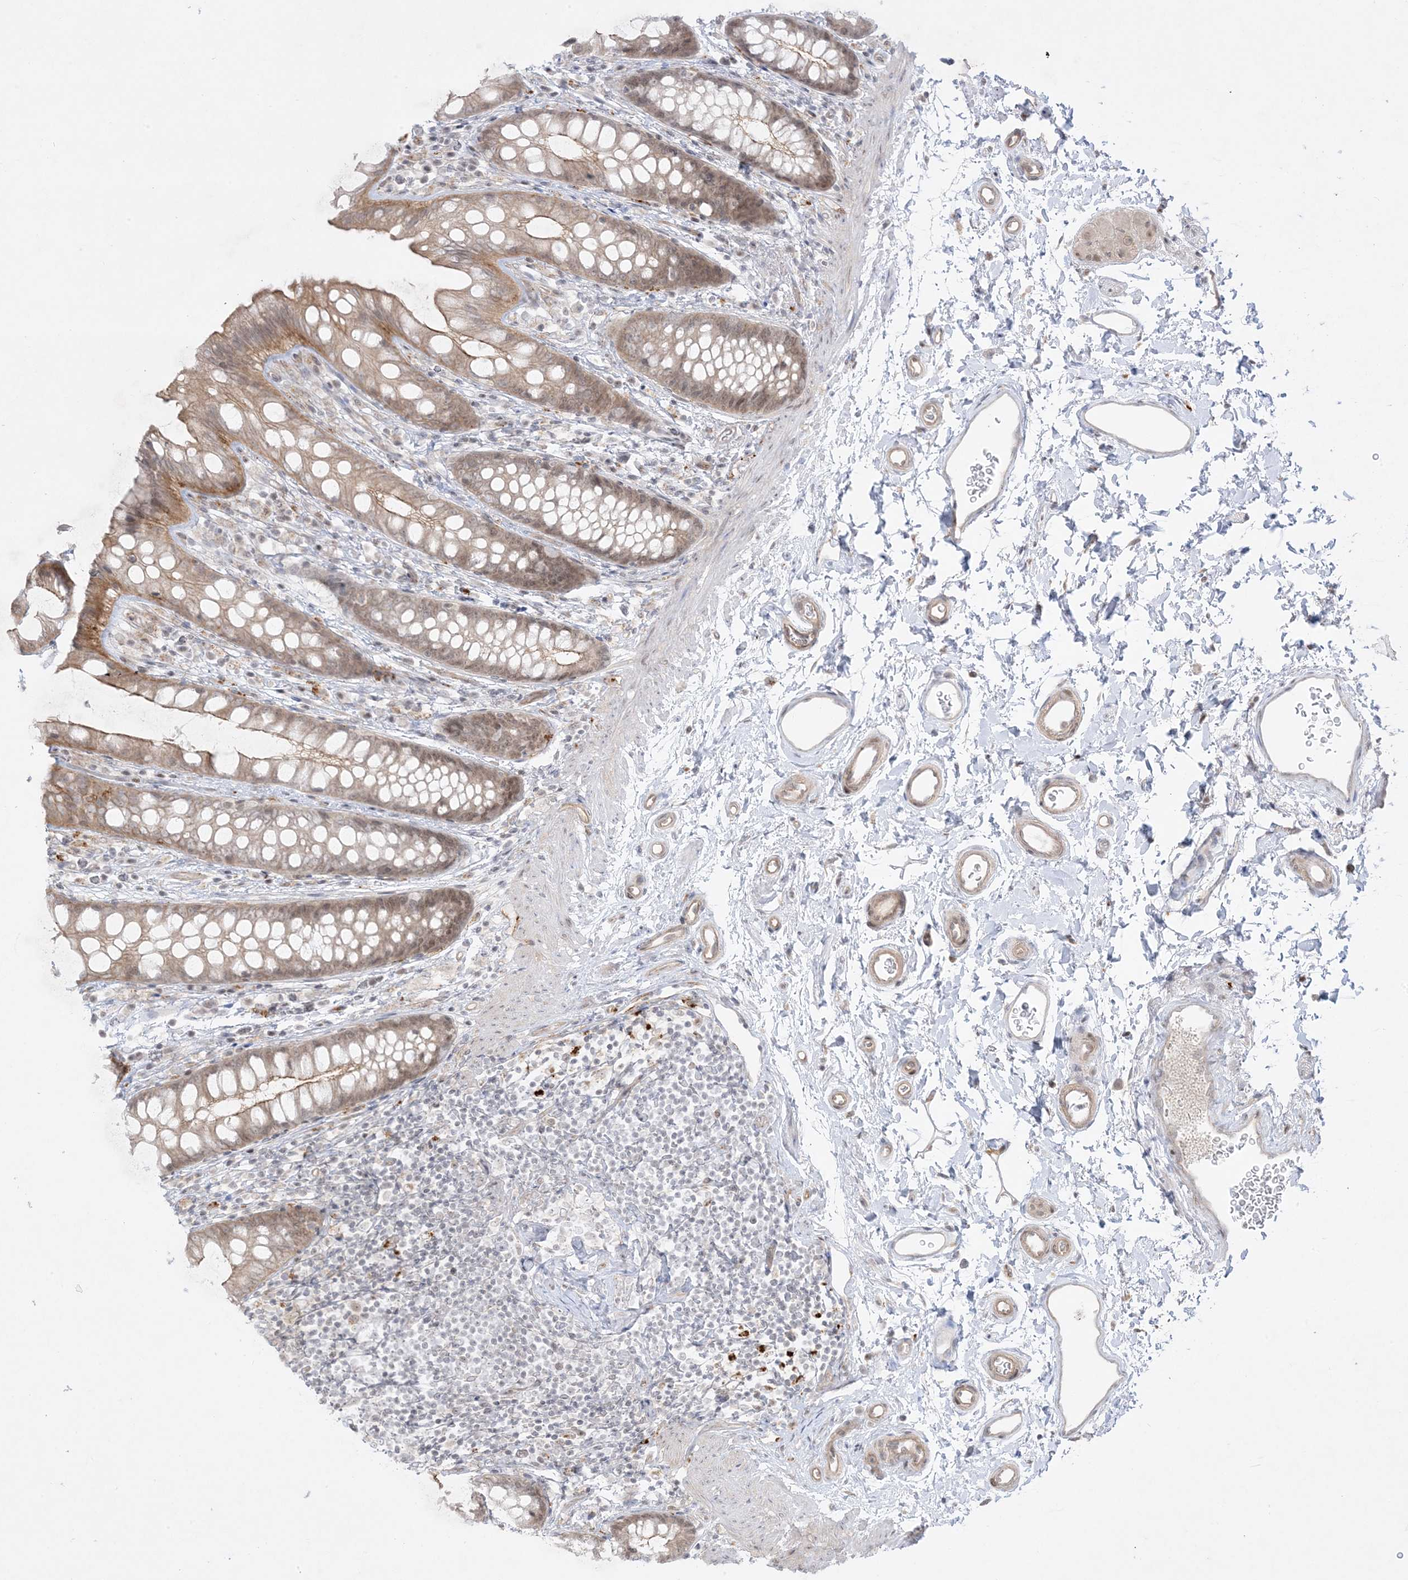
{"staining": {"intensity": "moderate", "quantity": ">75%", "location": "cytoplasmic/membranous,nuclear"}, "tissue": "rectum", "cell_type": "Glandular cells", "image_type": "normal", "snomed": [{"axis": "morphology", "description": "Normal tissue, NOS"}, {"axis": "topography", "description": "Rectum"}], "caption": "Rectum stained with immunohistochemistry (IHC) reveals moderate cytoplasmic/membranous,nuclear expression in about >75% of glandular cells.", "gene": "PTK6", "patient": {"sex": "female", "age": 65}}